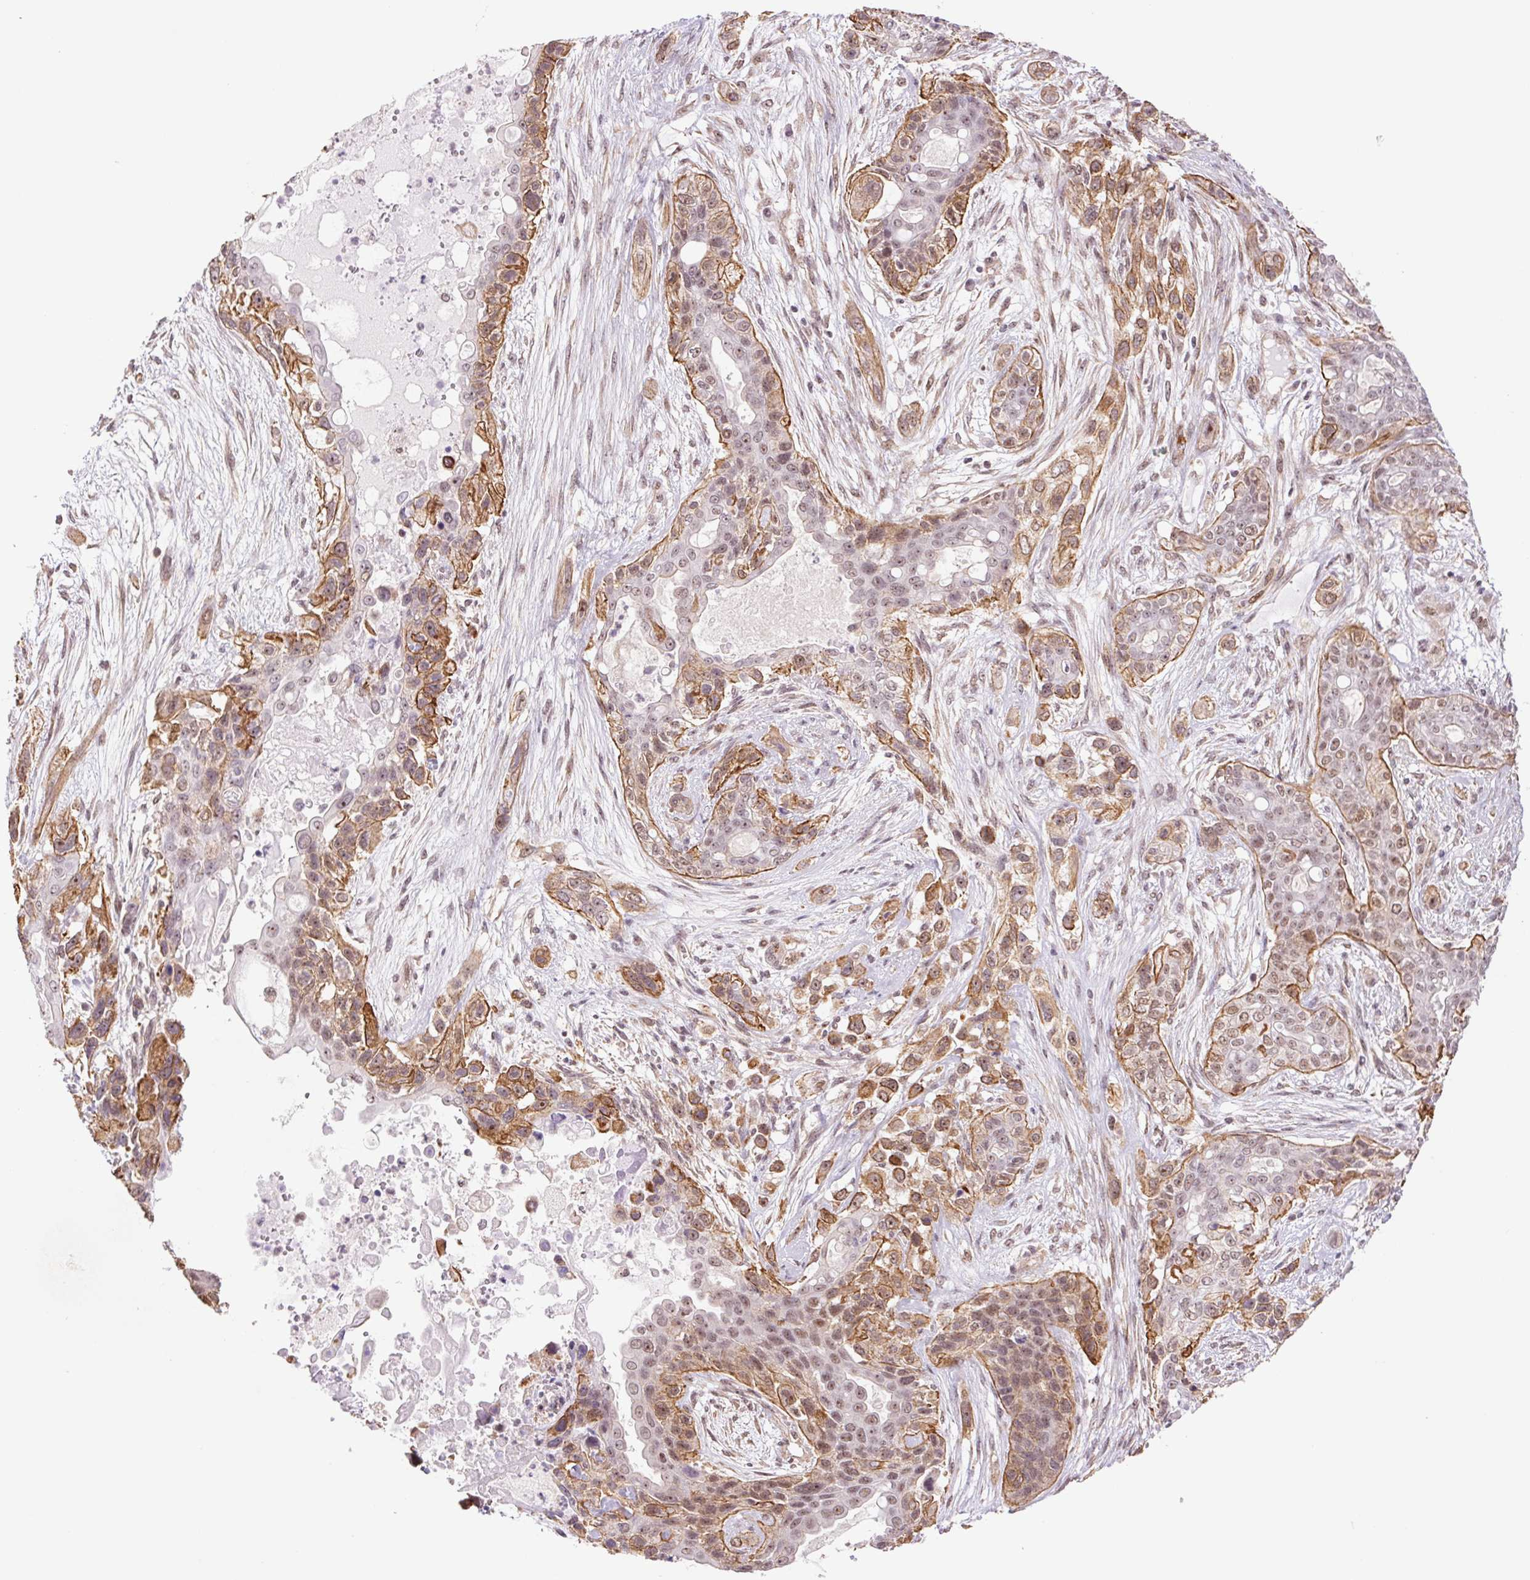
{"staining": {"intensity": "moderate", "quantity": "25%-75%", "location": "cytoplasmic/membranous"}, "tissue": "lung cancer", "cell_type": "Tumor cells", "image_type": "cancer", "snomed": [{"axis": "morphology", "description": "Squamous cell carcinoma, NOS"}, {"axis": "topography", "description": "Lung"}], "caption": "This is an image of immunohistochemistry staining of squamous cell carcinoma (lung), which shows moderate expression in the cytoplasmic/membranous of tumor cells.", "gene": "CWC25", "patient": {"sex": "female", "age": 70}}